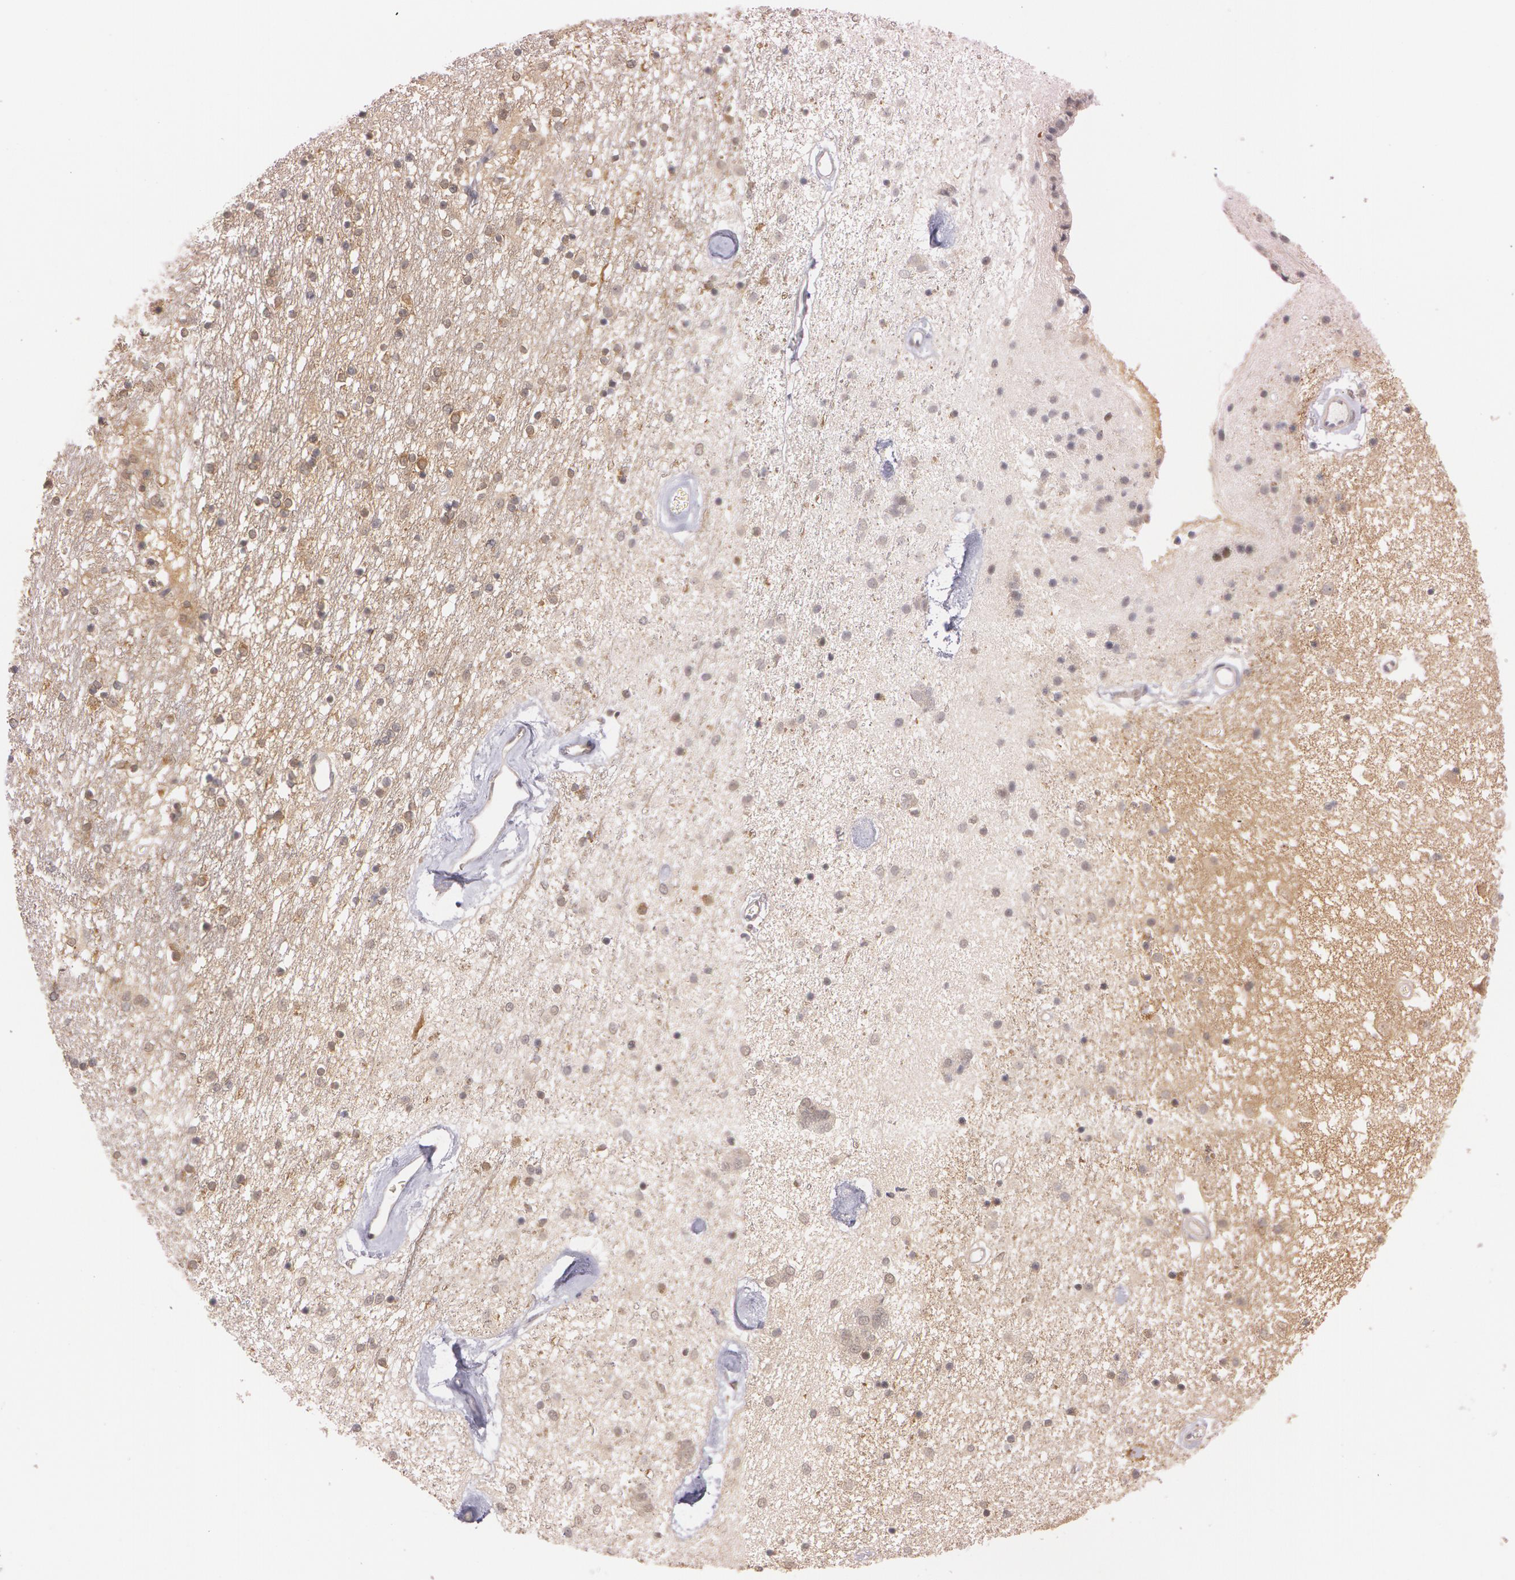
{"staining": {"intensity": "negative", "quantity": "none", "location": "none"}, "tissue": "caudate", "cell_type": "Glial cells", "image_type": "normal", "snomed": [{"axis": "morphology", "description": "Normal tissue, NOS"}, {"axis": "topography", "description": "Lateral ventricle wall"}], "caption": "DAB (3,3'-diaminobenzidine) immunohistochemical staining of normal caudate exhibits no significant staining in glial cells.", "gene": "ATG2B", "patient": {"sex": "female", "age": 54}}